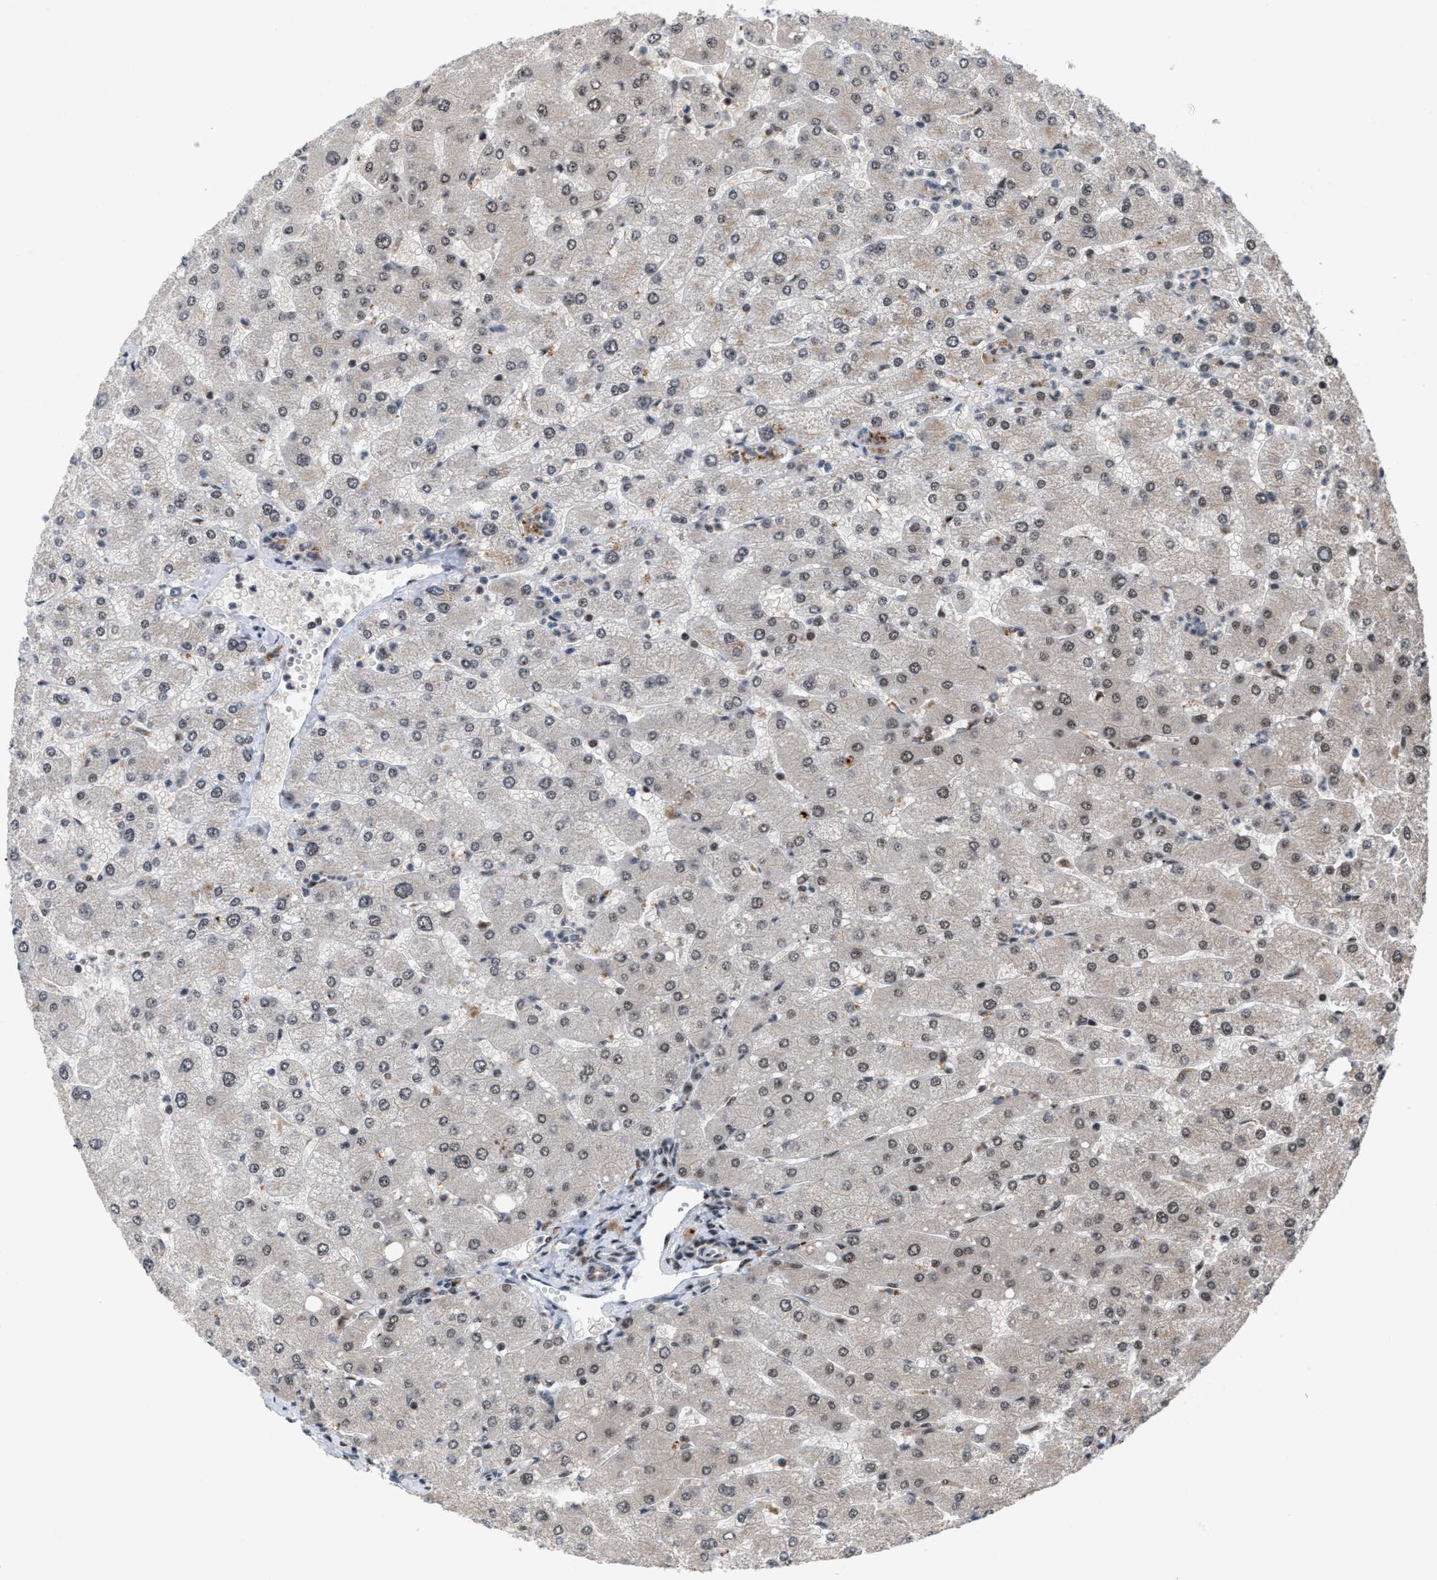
{"staining": {"intensity": "weak", "quantity": "25%-75%", "location": "nuclear"}, "tissue": "liver", "cell_type": "Cholangiocytes", "image_type": "normal", "snomed": [{"axis": "morphology", "description": "Normal tissue, NOS"}, {"axis": "topography", "description": "Liver"}], "caption": "Human liver stained with a brown dye shows weak nuclear positive positivity in about 25%-75% of cholangiocytes.", "gene": "PRPF4", "patient": {"sex": "male", "age": 55}}